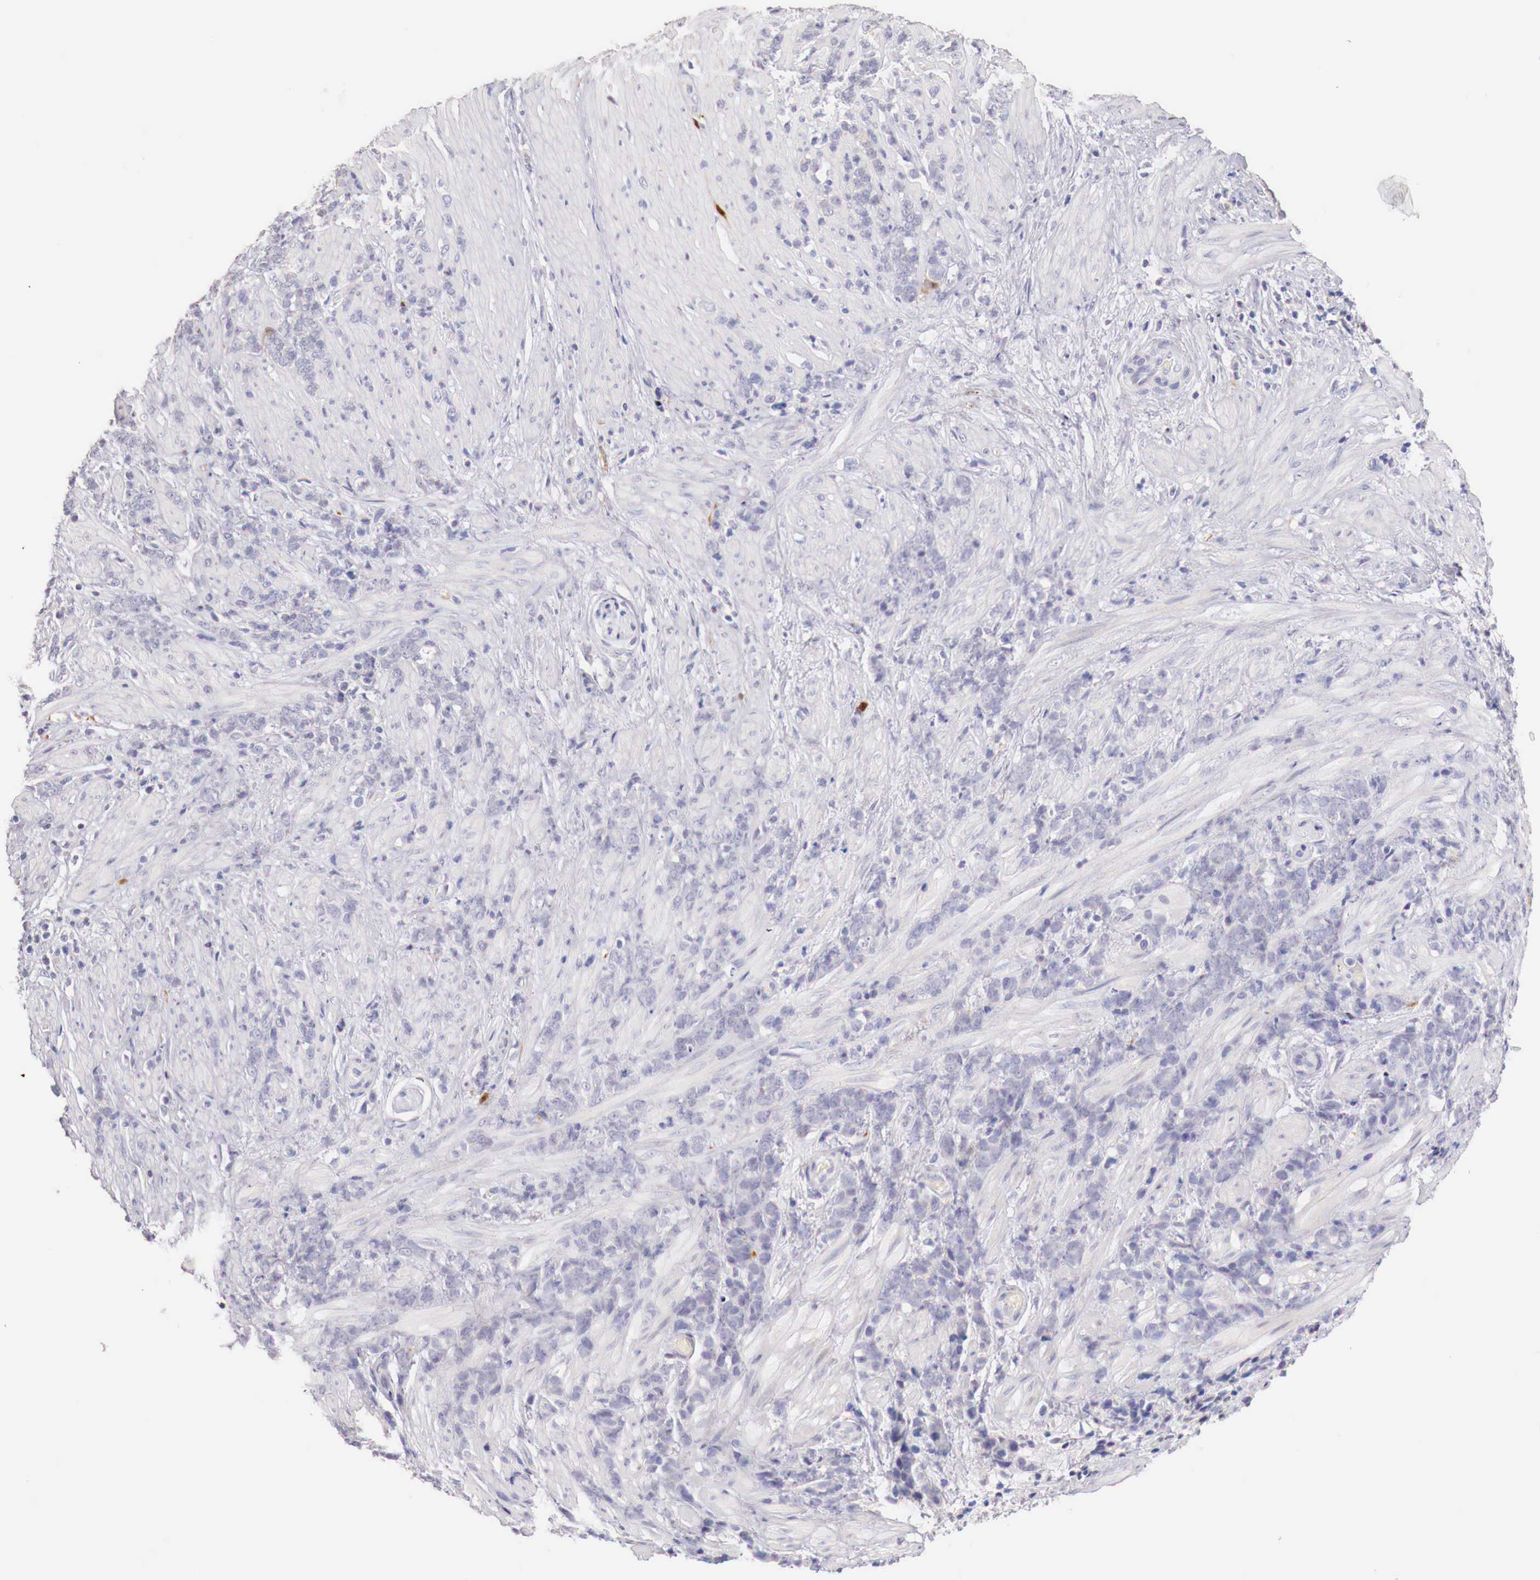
{"staining": {"intensity": "negative", "quantity": "none", "location": "none"}, "tissue": "stomach cancer", "cell_type": "Tumor cells", "image_type": "cancer", "snomed": [{"axis": "morphology", "description": "Adenocarcinoma, NOS"}, {"axis": "topography", "description": "Stomach, lower"}], "caption": "Stomach cancer (adenocarcinoma) was stained to show a protein in brown. There is no significant positivity in tumor cells. Brightfield microscopy of IHC stained with DAB (3,3'-diaminobenzidine) (brown) and hematoxylin (blue), captured at high magnification.", "gene": "ITIH6", "patient": {"sex": "male", "age": 88}}